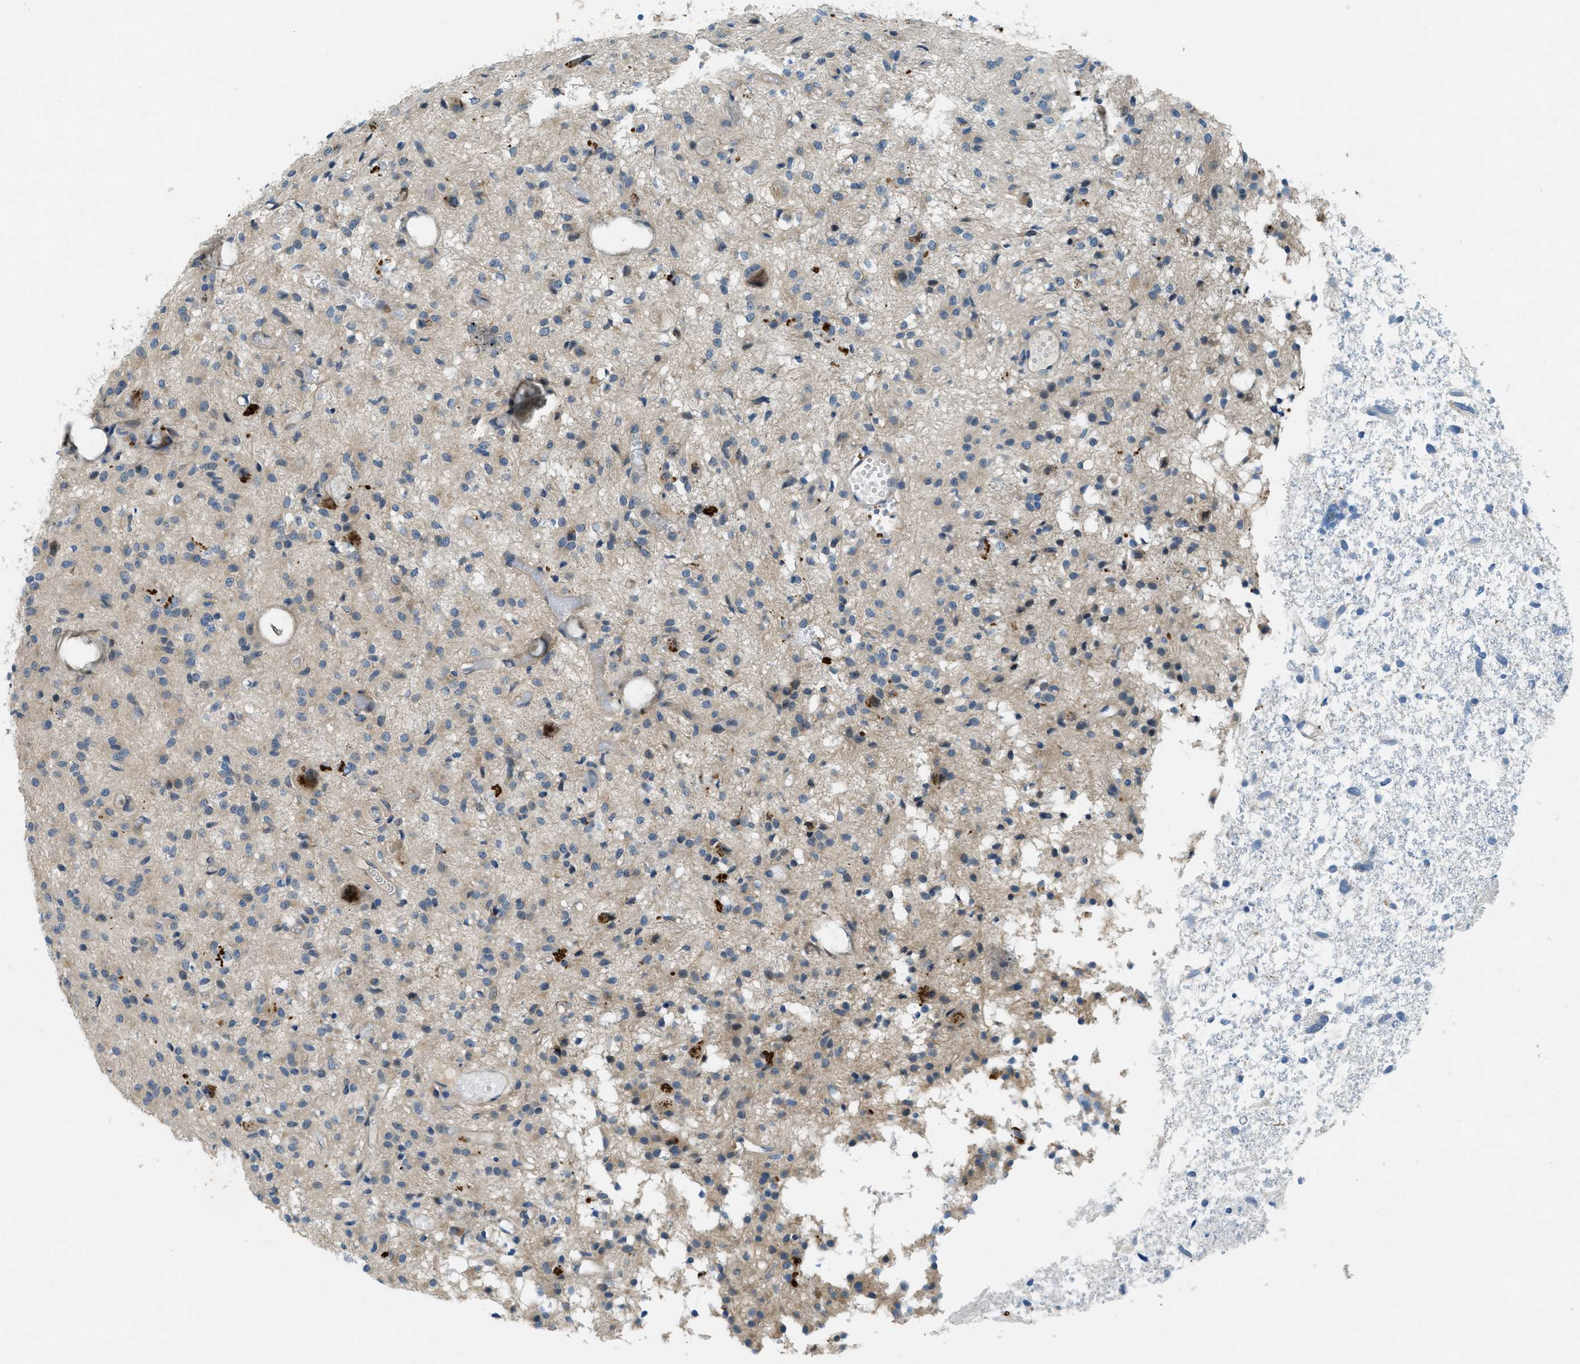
{"staining": {"intensity": "weak", "quantity": "<25%", "location": "cytoplasmic/membranous"}, "tissue": "glioma", "cell_type": "Tumor cells", "image_type": "cancer", "snomed": [{"axis": "morphology", "description": "Glioma, malignant, High grade"}, {"axis": "topography", "description": "Brain"}], "caption": "Immunohistochemical staining of human glioma shows no significant staining in tumor cells. Brightfield microscopy of immunohistochemistry stained with DAB (3,3'-diaminobenzidine) (brown) and hematoxylin (blue), captured at high magnification.", "gene": "SNX14", "patient": {"sex": "female", "age": 59}}